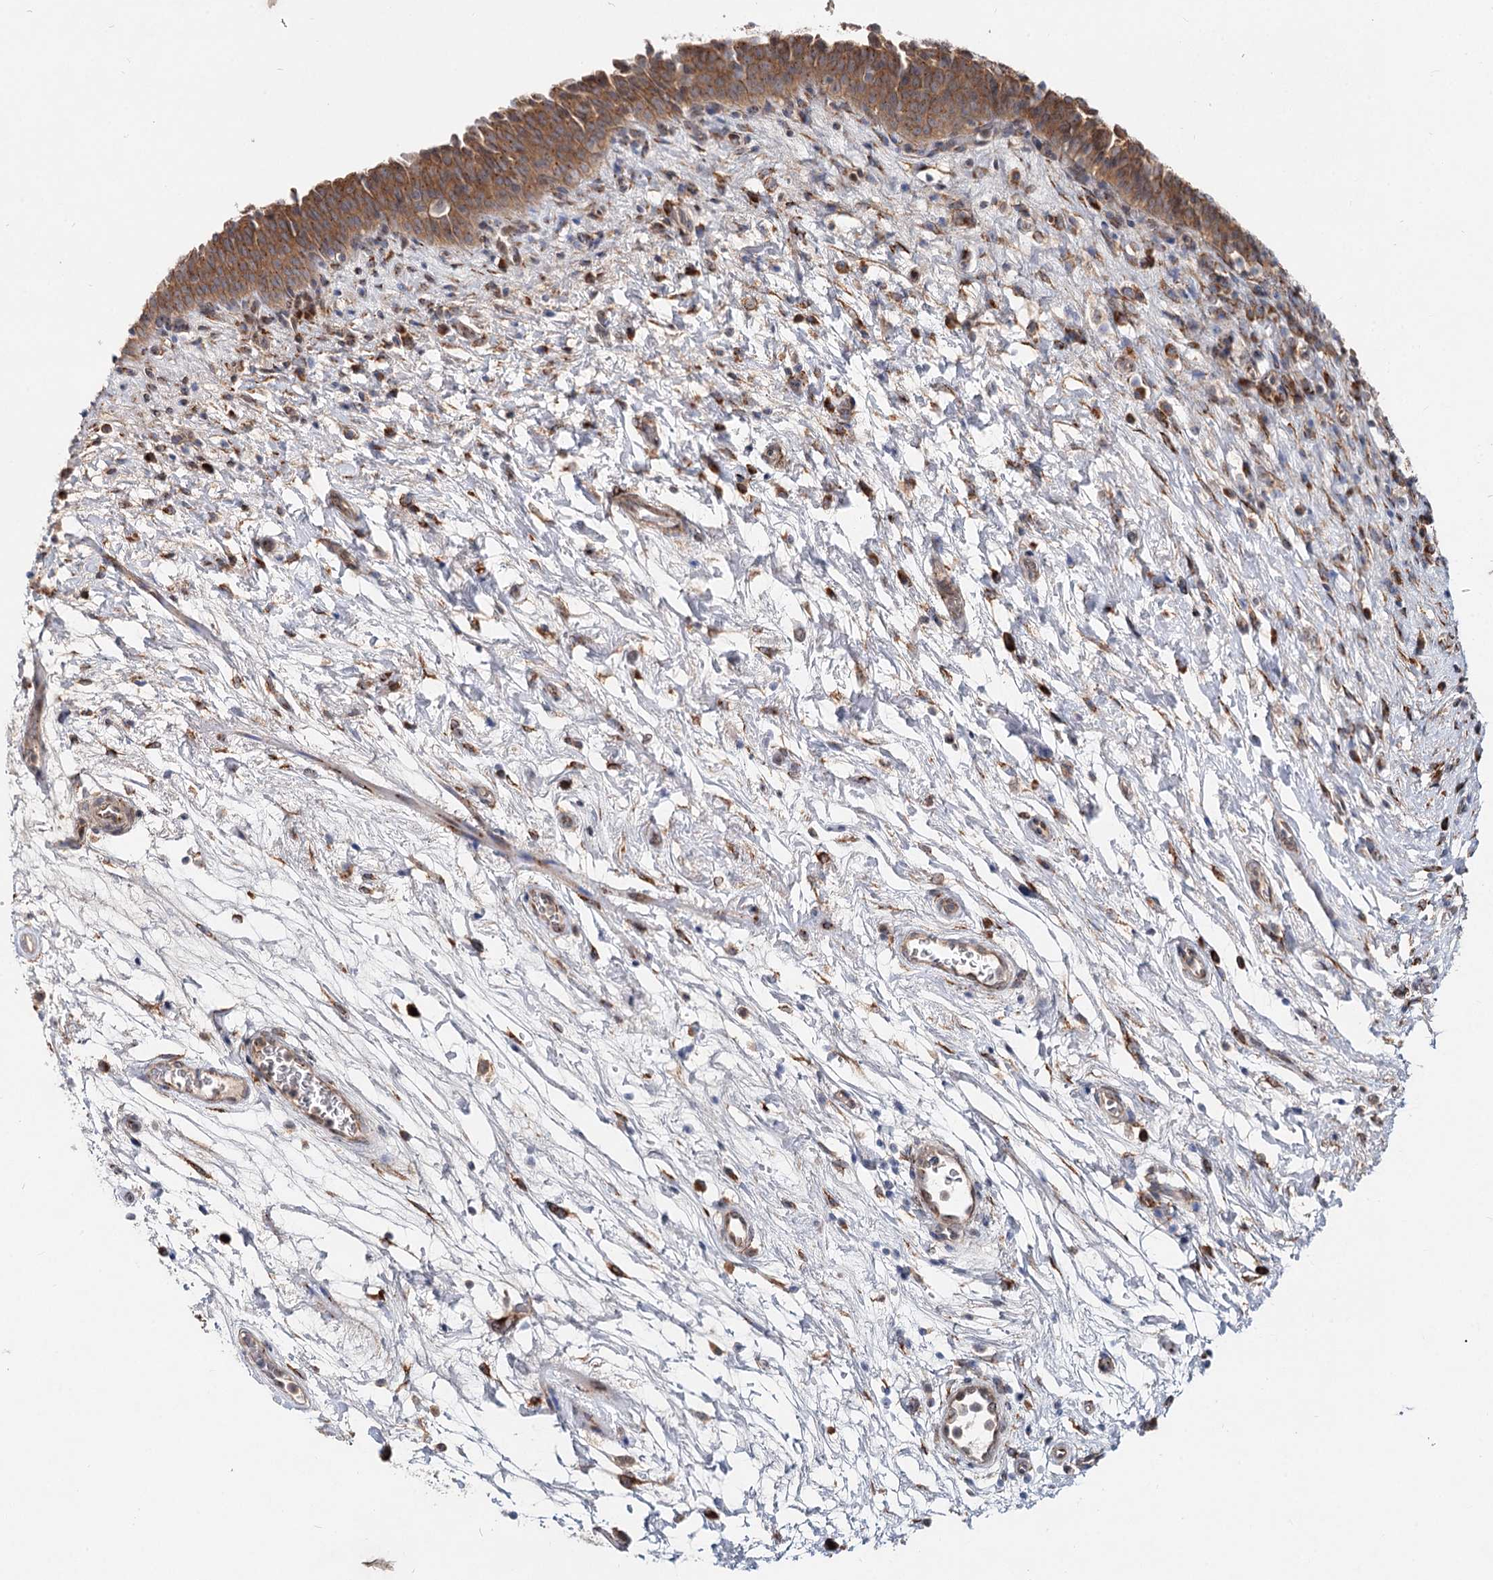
{"staining": {"intensity": "moderate", "quantity": ">75%", "location": "cytoplasmic/membranous"}, "tissue": "urinary bladder", "cell_type": "Urothelial cells", "image_type": "normal", "snomed": [{"axis": "morphology", "description": "Normal tissue, NOS"}, {"axis": "topography", "description": "Urinary bladder"}], "caption": "Immunohistochemistry (IHC) photomicrograph of benign urinary bladder: human urinary bladder stained using immunohistochemistry exhibits medium levels of moderate protein expression localized specifically in the cytoplasmic/membranous of urothelial cells, appearing as a cytoplasmic/membranous brown color.", "gene": "SPART", "patient": {"sex": "male", "age": 83}}